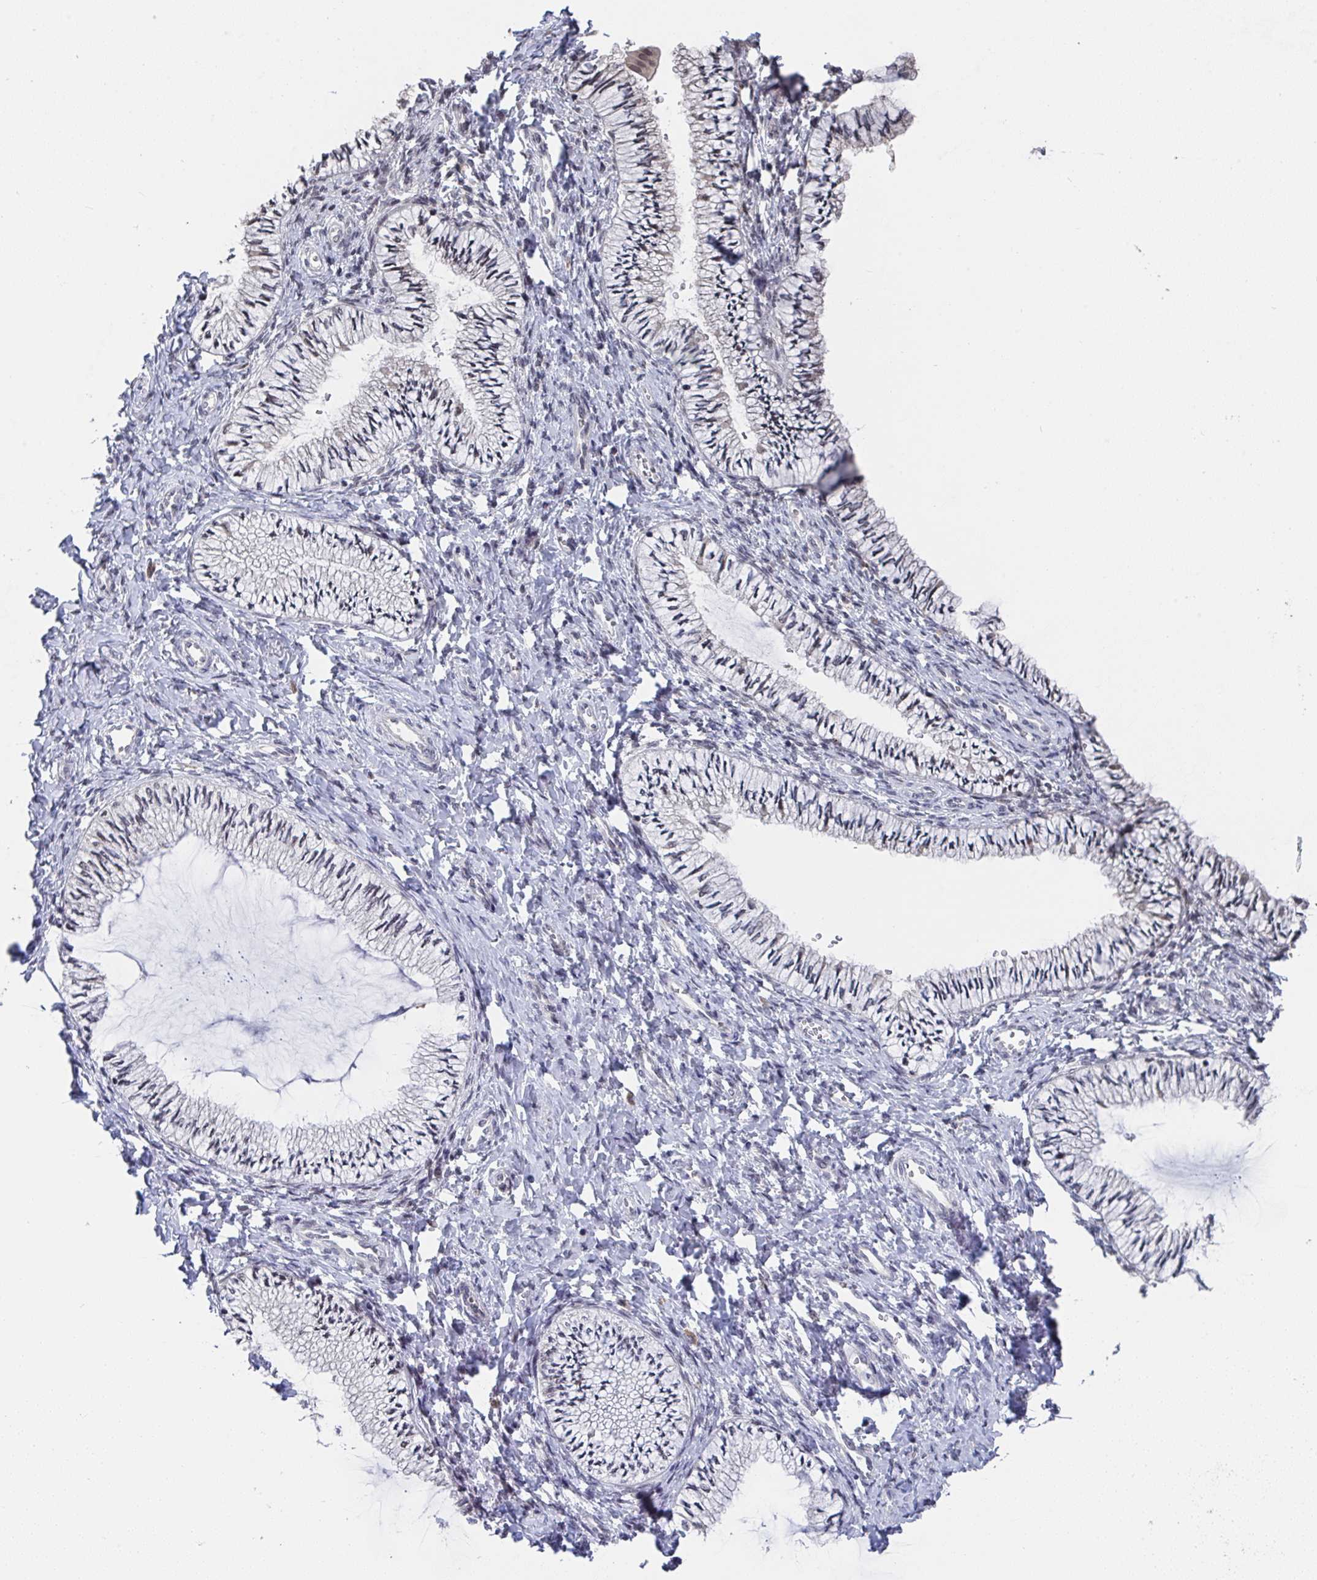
{"staining": {"intensity": "moderate", "quantity": "25%-75%", "location": "nuclear"}, "tissue": "cervix", "cell_type": "Glandular cells", "image_type": "normal", "snomed": [{"axis": "morphology", "description": "Normal tissue, NOS"}, {"axis": "topography", "description": "Cervix"}], "caption": "Protein analysis of normal cervix reveals moderate nuclear staining in about 25%-75% of glandular cells. (brown staining indicates protein expression, while blue staining denotes nuclei).", "gene": "JMJD1C", "patient": {"sex": "female", "age": 24}}